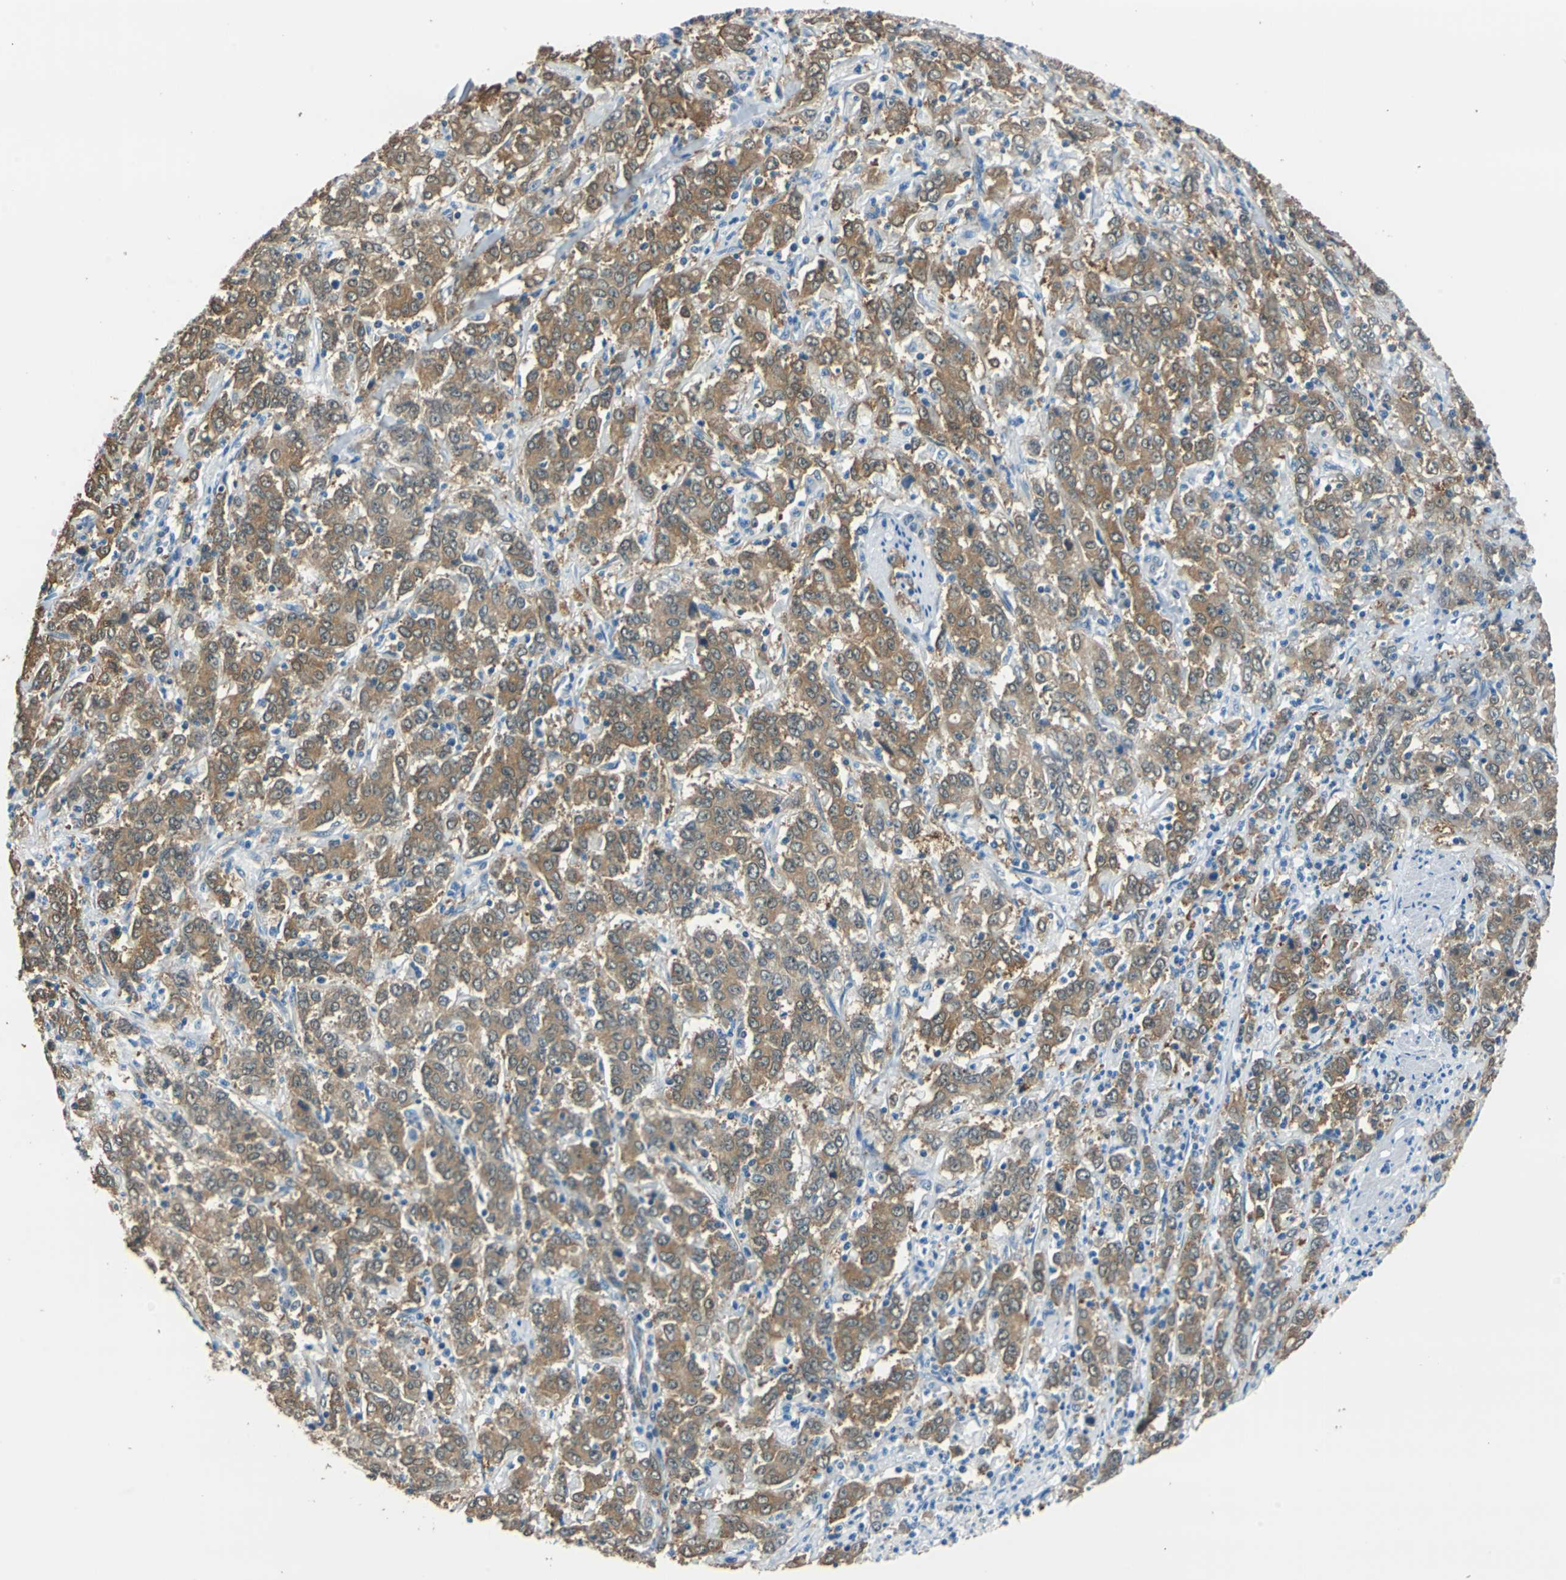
{"staining": {"intensity": "moderate", "quantity": ">75%", "location": "cytoplasmic/membranous"}, "tissue": "stomach cancer", "cell_type": "Tumor cells", "image_type": "cancer", "snomed": [{"axis": "morphology", "description": "Adenocarcinoma, NOS"}, {"axis": "topography", "description": "Stomach, lower"}], "caption": "Protein staining by immunohistochemistry demonstrates moderate cytoplasmic/membranous positivity in about >75% of tumor cells in stomach cancer. (Stains: DAB (3,3'-diaminobenzidine) in brown, nuclei in blue, Microscopy: brightfield microscopy at high magnification).", "gene": "FKBP4", "patient": {"sex": "female", "age": 71}}